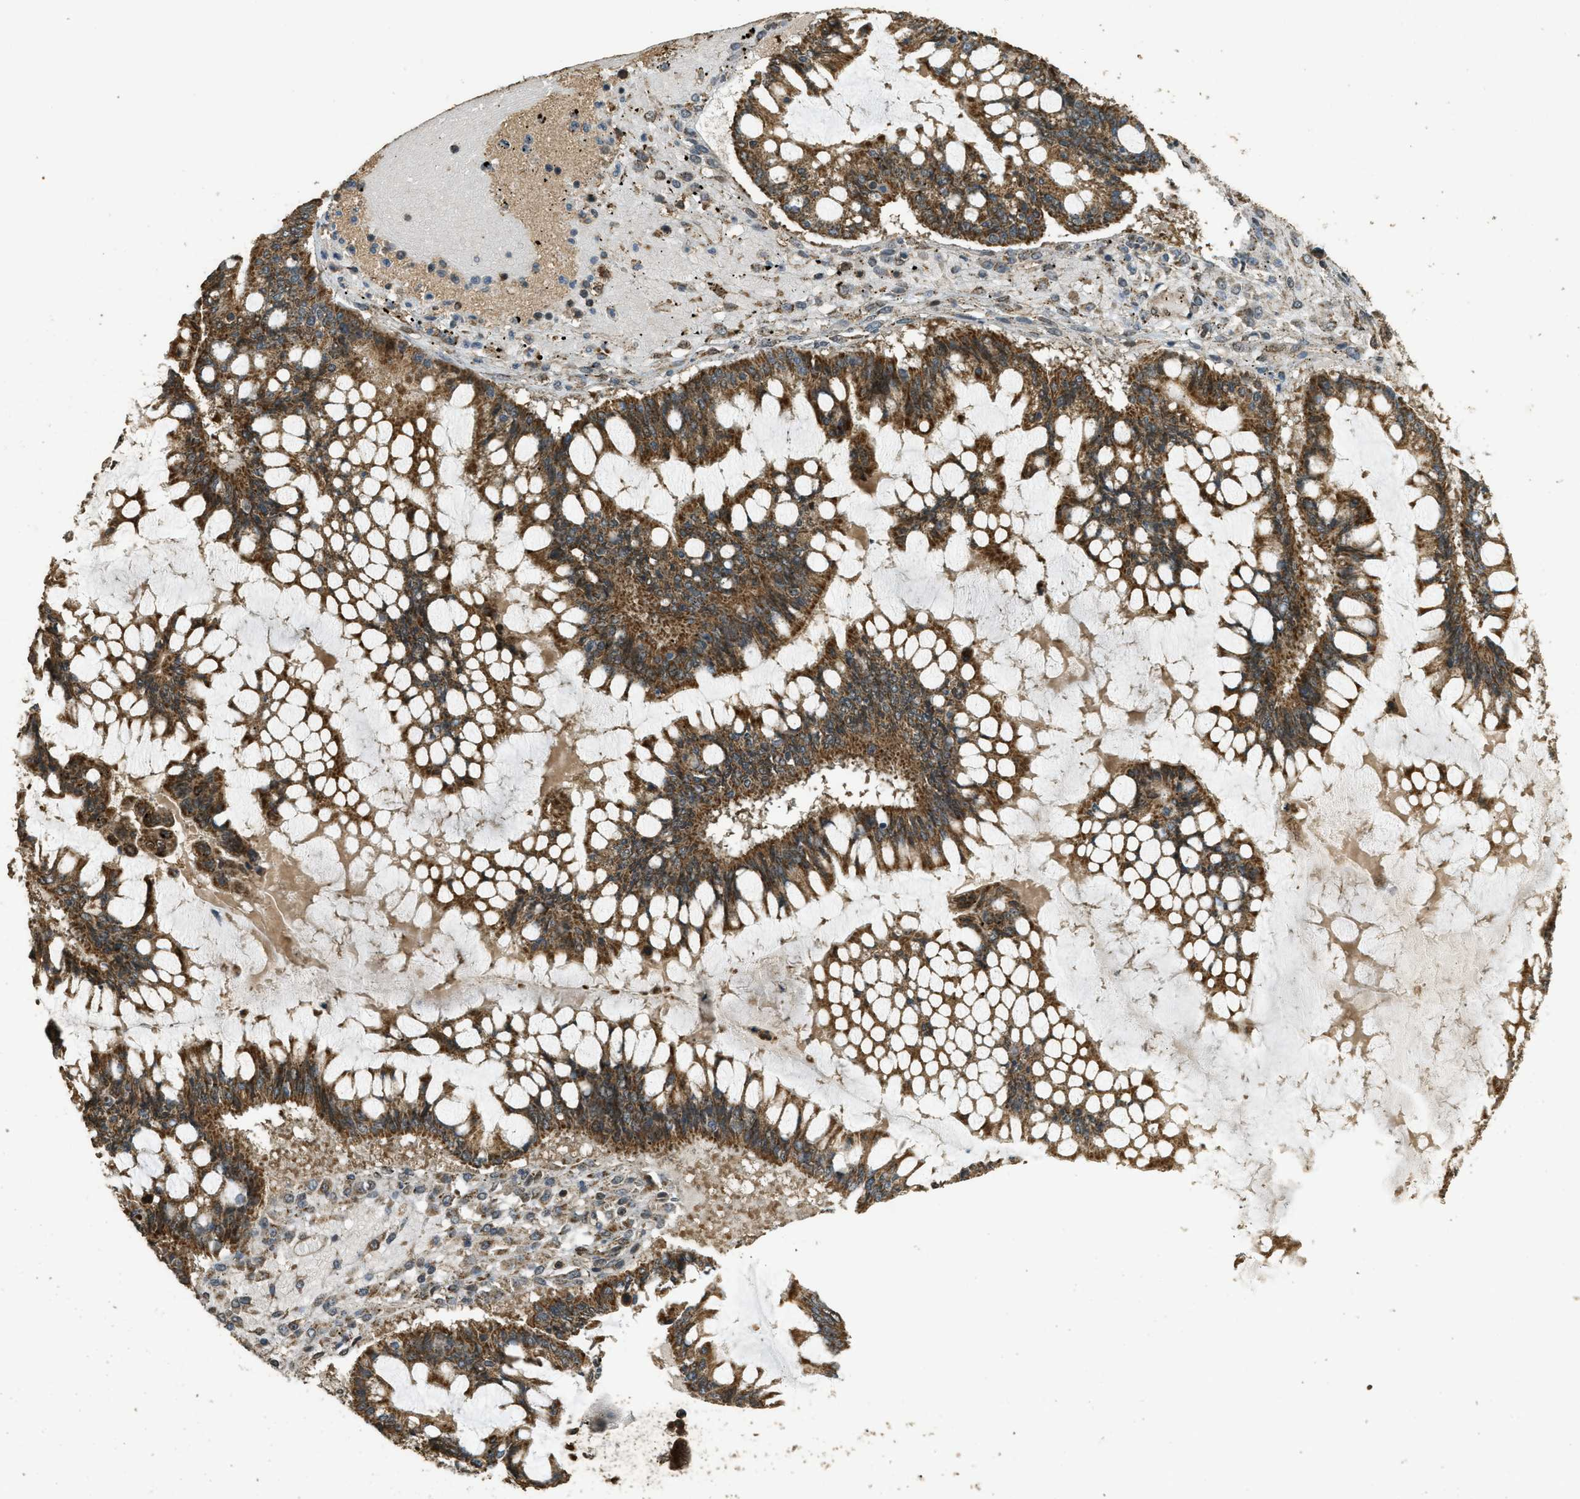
{"staining": {"intensity": "moderate", "quantity": ">75%", "location": "cytoplasmic/membranous"}, "tissue": "ovarian cancer", "cell_type": "Tumor cells", "image_type": "cancer", "snomed": [{"axis": "morphology", "description": "Cystadenocarcinoma, mucinous, NOS"}, {"axis": "topography", "description": "Ovary"}], "caption": "Ovarian cancer (mucinous cystadenocarcinoma) tissue displays moderate cytoplasmic/membranous positivity in approximately >75% of tumor cells", "gene": "CTPS1", "patient": {"sex": "female", "age": 73}}